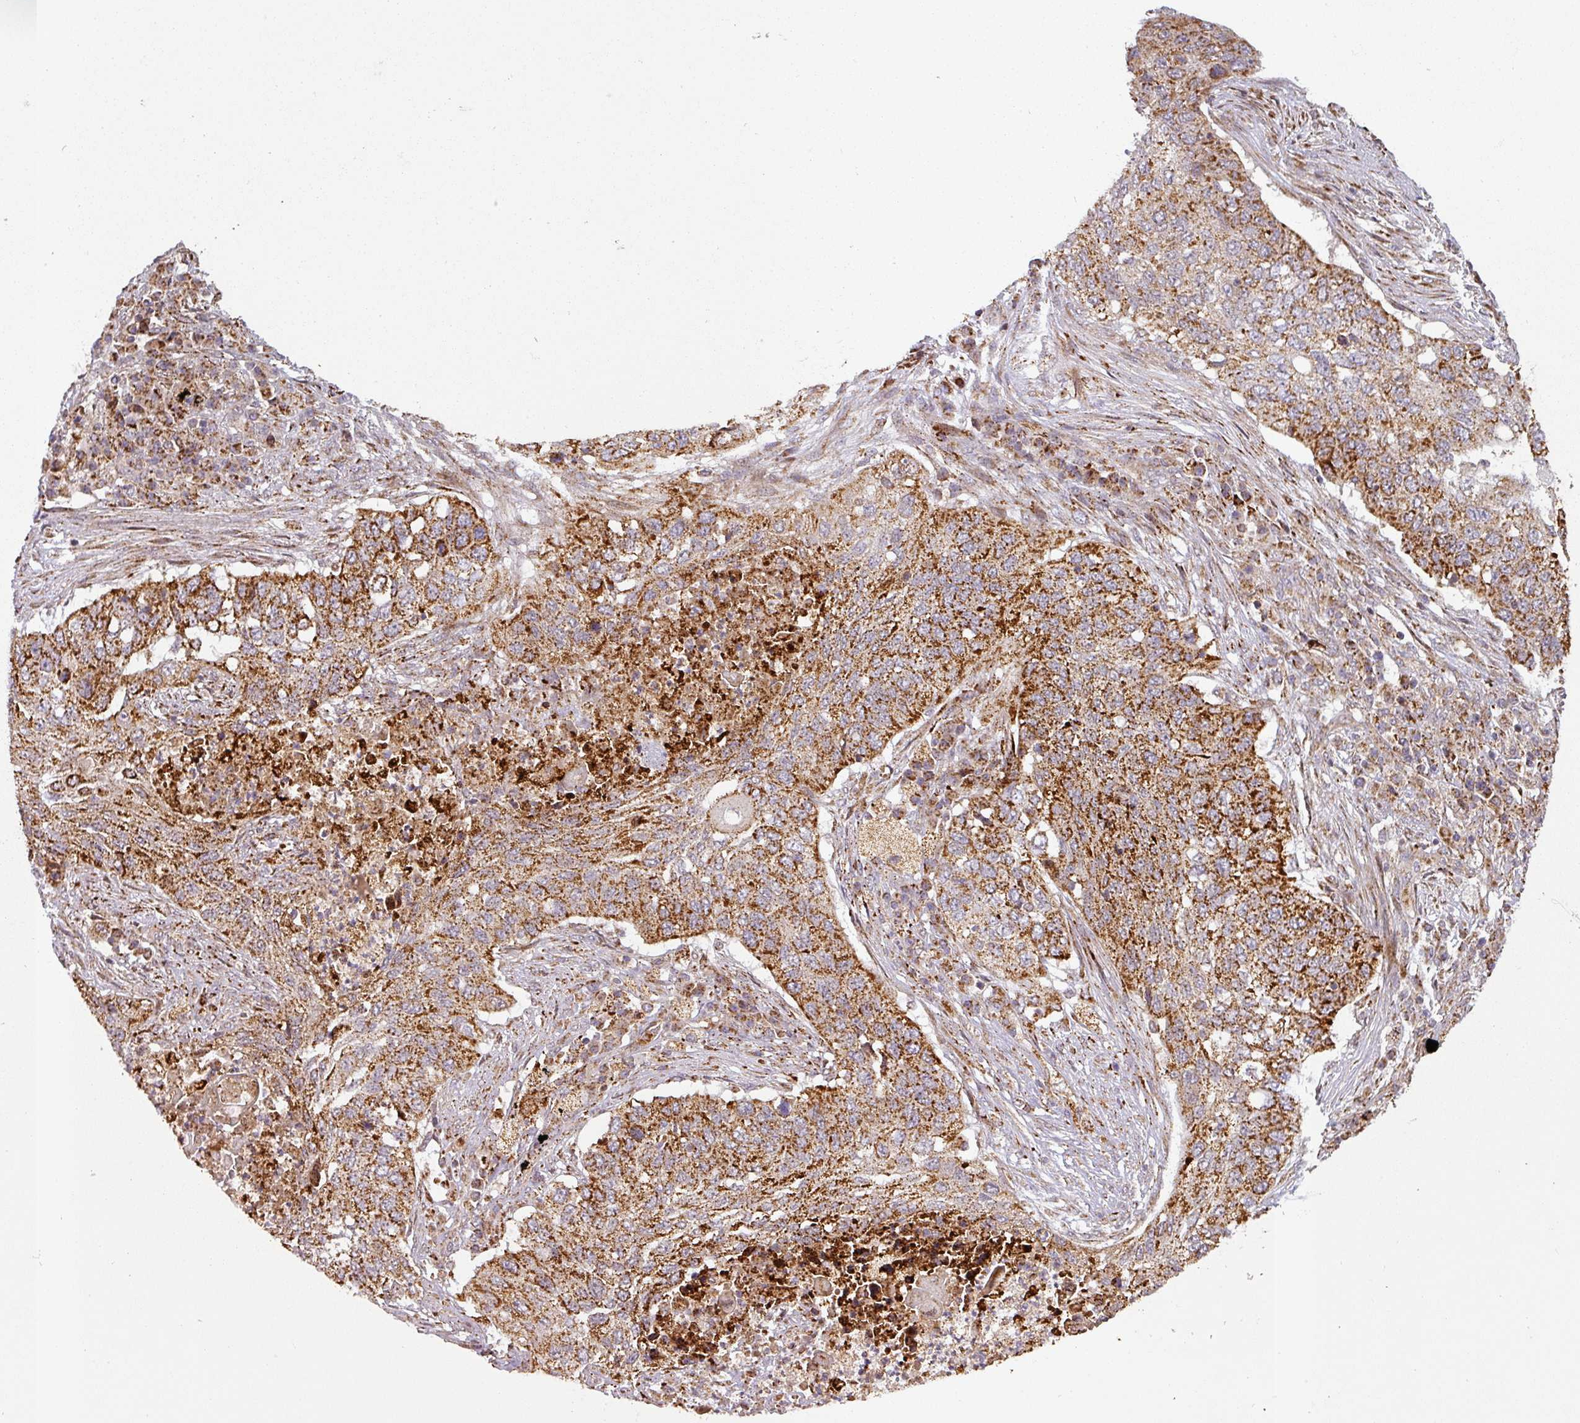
{"staining": {"intensity": "strong", "quantity": ">75%", "location": "cytoplasmic/membranous"}, "tissue": "lung cancer", "cell_type": "Tumor cells", "image_type": "cancer", "snomed": [{"axis": "morphology", "description": "Squamous cell carcinoma, NOS"}, {"axis": "topography", "description": "Lung"}], "caption": "Protein staining of lung squamous cell carcinoma tissue exhibits strong cytoplasmic/membranous expression in about >75% of tumor cells. (brown staining indicates protein expression, while blue staining denotes nuclei).", "gene": "GPD2", "patient": {"sex": "female", "age": 63}}